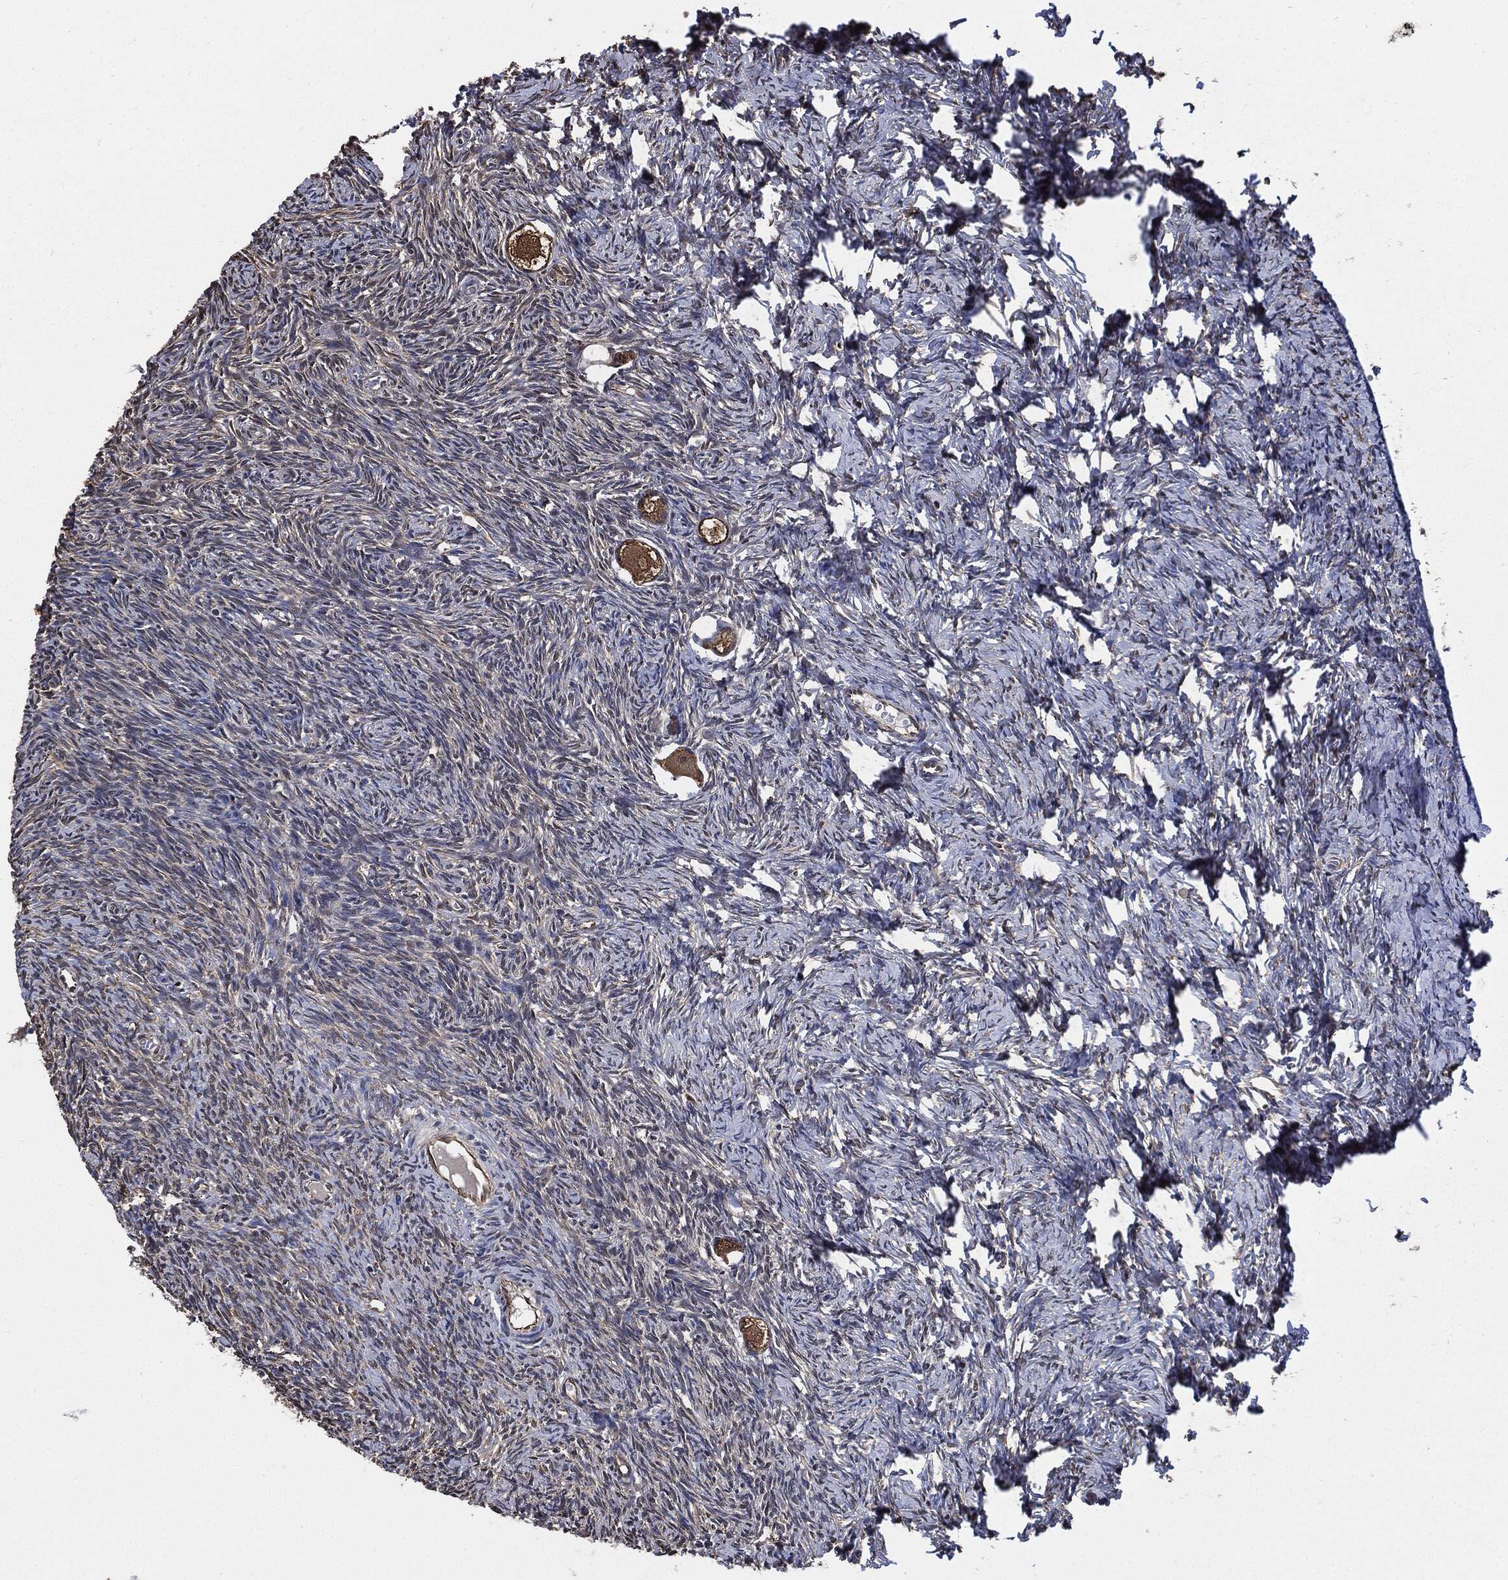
{"staining": {"intensity": "moderate", "quantity": ">75%", "location": "cytoplasmic/membranous"}, "tissue": "ovary", "cell_type": "Follicle cells", "image_type": "normal", "snomed": [{"axis": "morphology", "description": "Normal tissue, NOS"}, {"axis": "topography", "description": "Ovary"}], "caption": "A brown stain labels moderate cytoplasmic/membranous positivity of a protein in follicle cells of unremarkable human ovary. (brown staining indicates protein expression, while blue staining denotes nuclei).", "gene": "S100A9", "patient": {"sex": "female", "age": 27}}